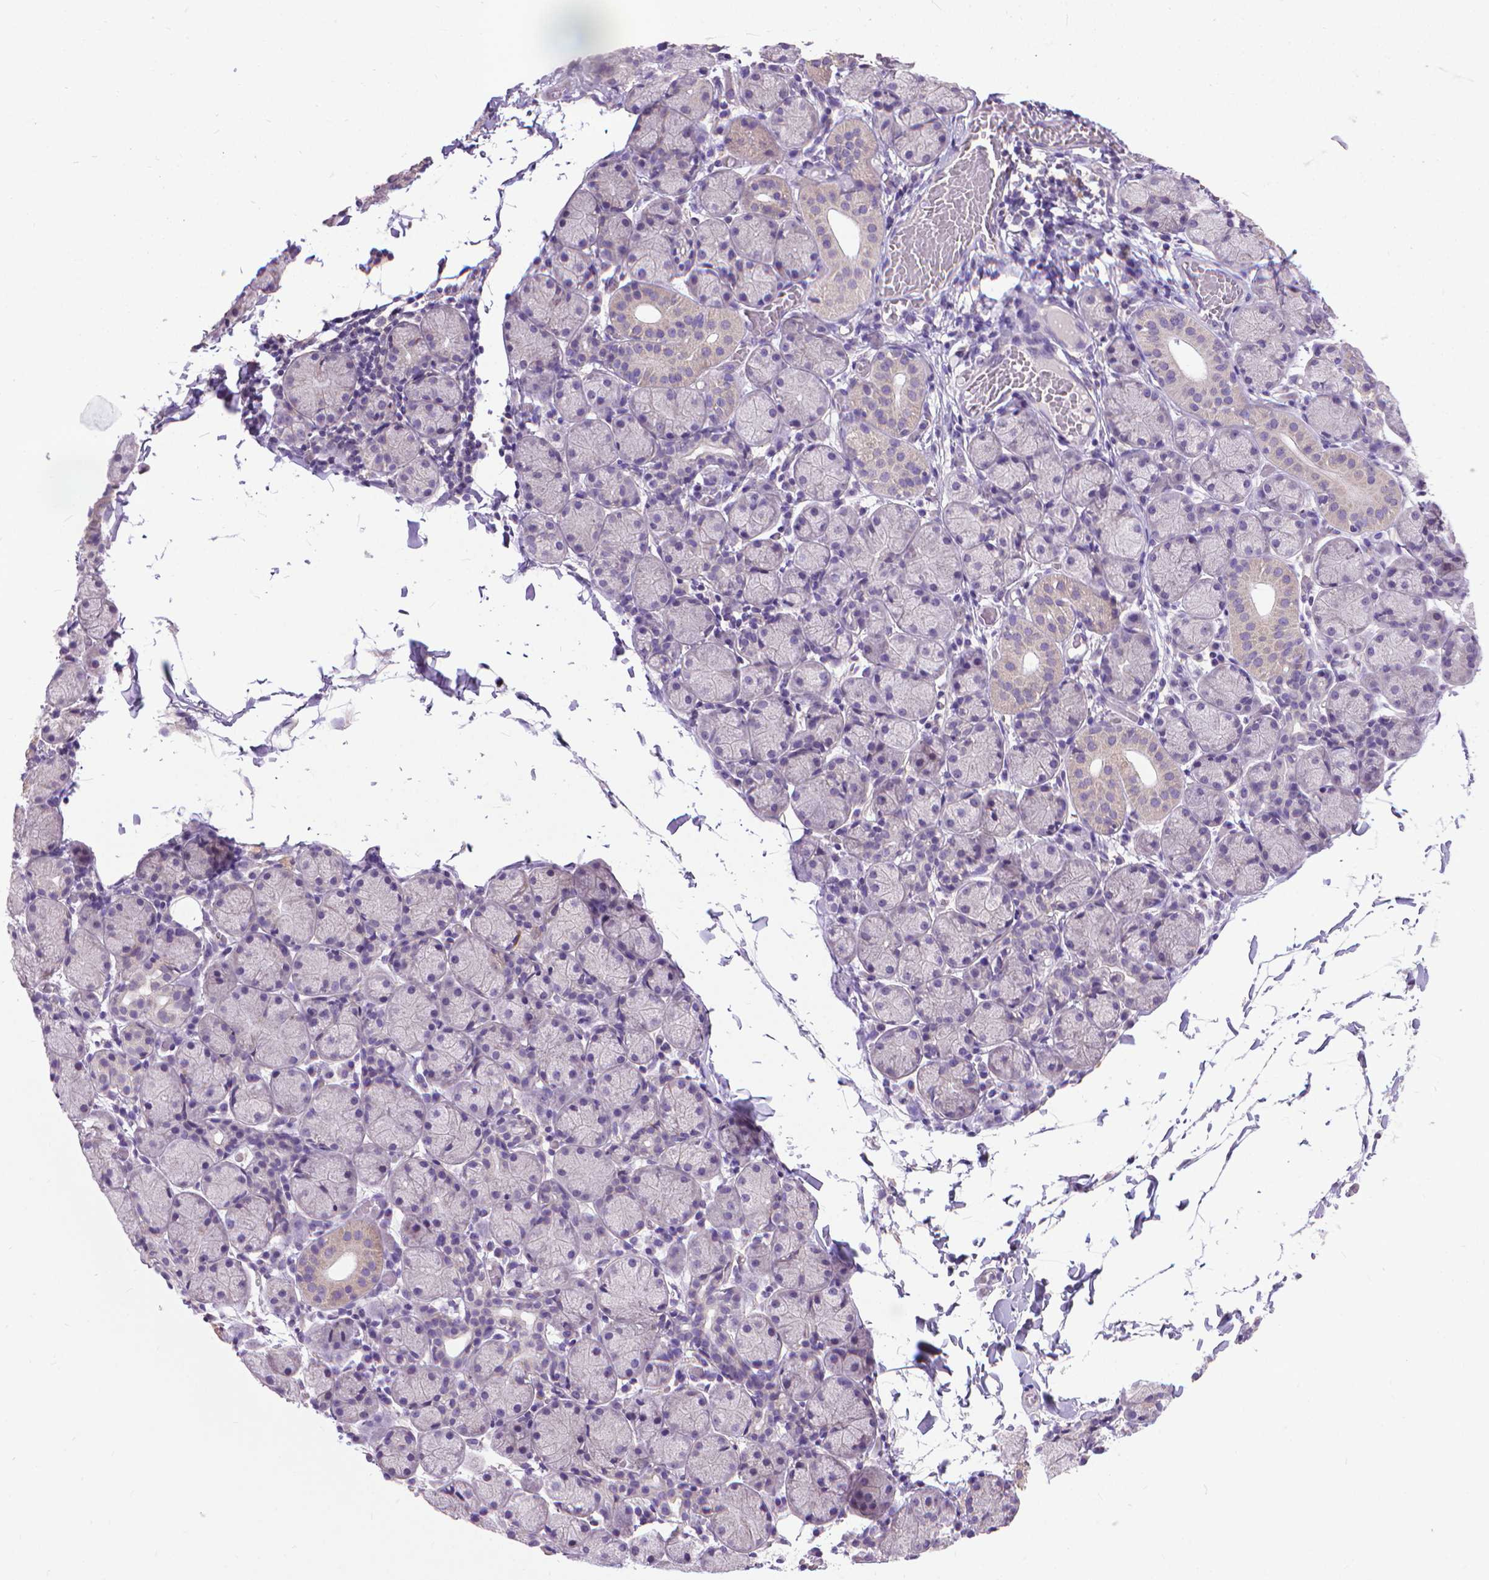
{"staining": {"intensity": "weak", "quantity": "<25%", "location": "cytoplasmic/membranous"}, "tissue": "salivary gland", "cell_type": "Glandular cells", "image_type": "normal", "snomed": [{"axis": "morphology", "description": "Normal tissue, NOS"}, {"axis": "topography", "description": "Salivary gland"}], "caption": "High power microscopy image of an IHC photomicrograph of normal salivary gland, revealing no significant positivity in glandular cells. Nuclei are stained in blue.", "gene": "SYN1", "patient": {"sex": "female", "age": 24}}